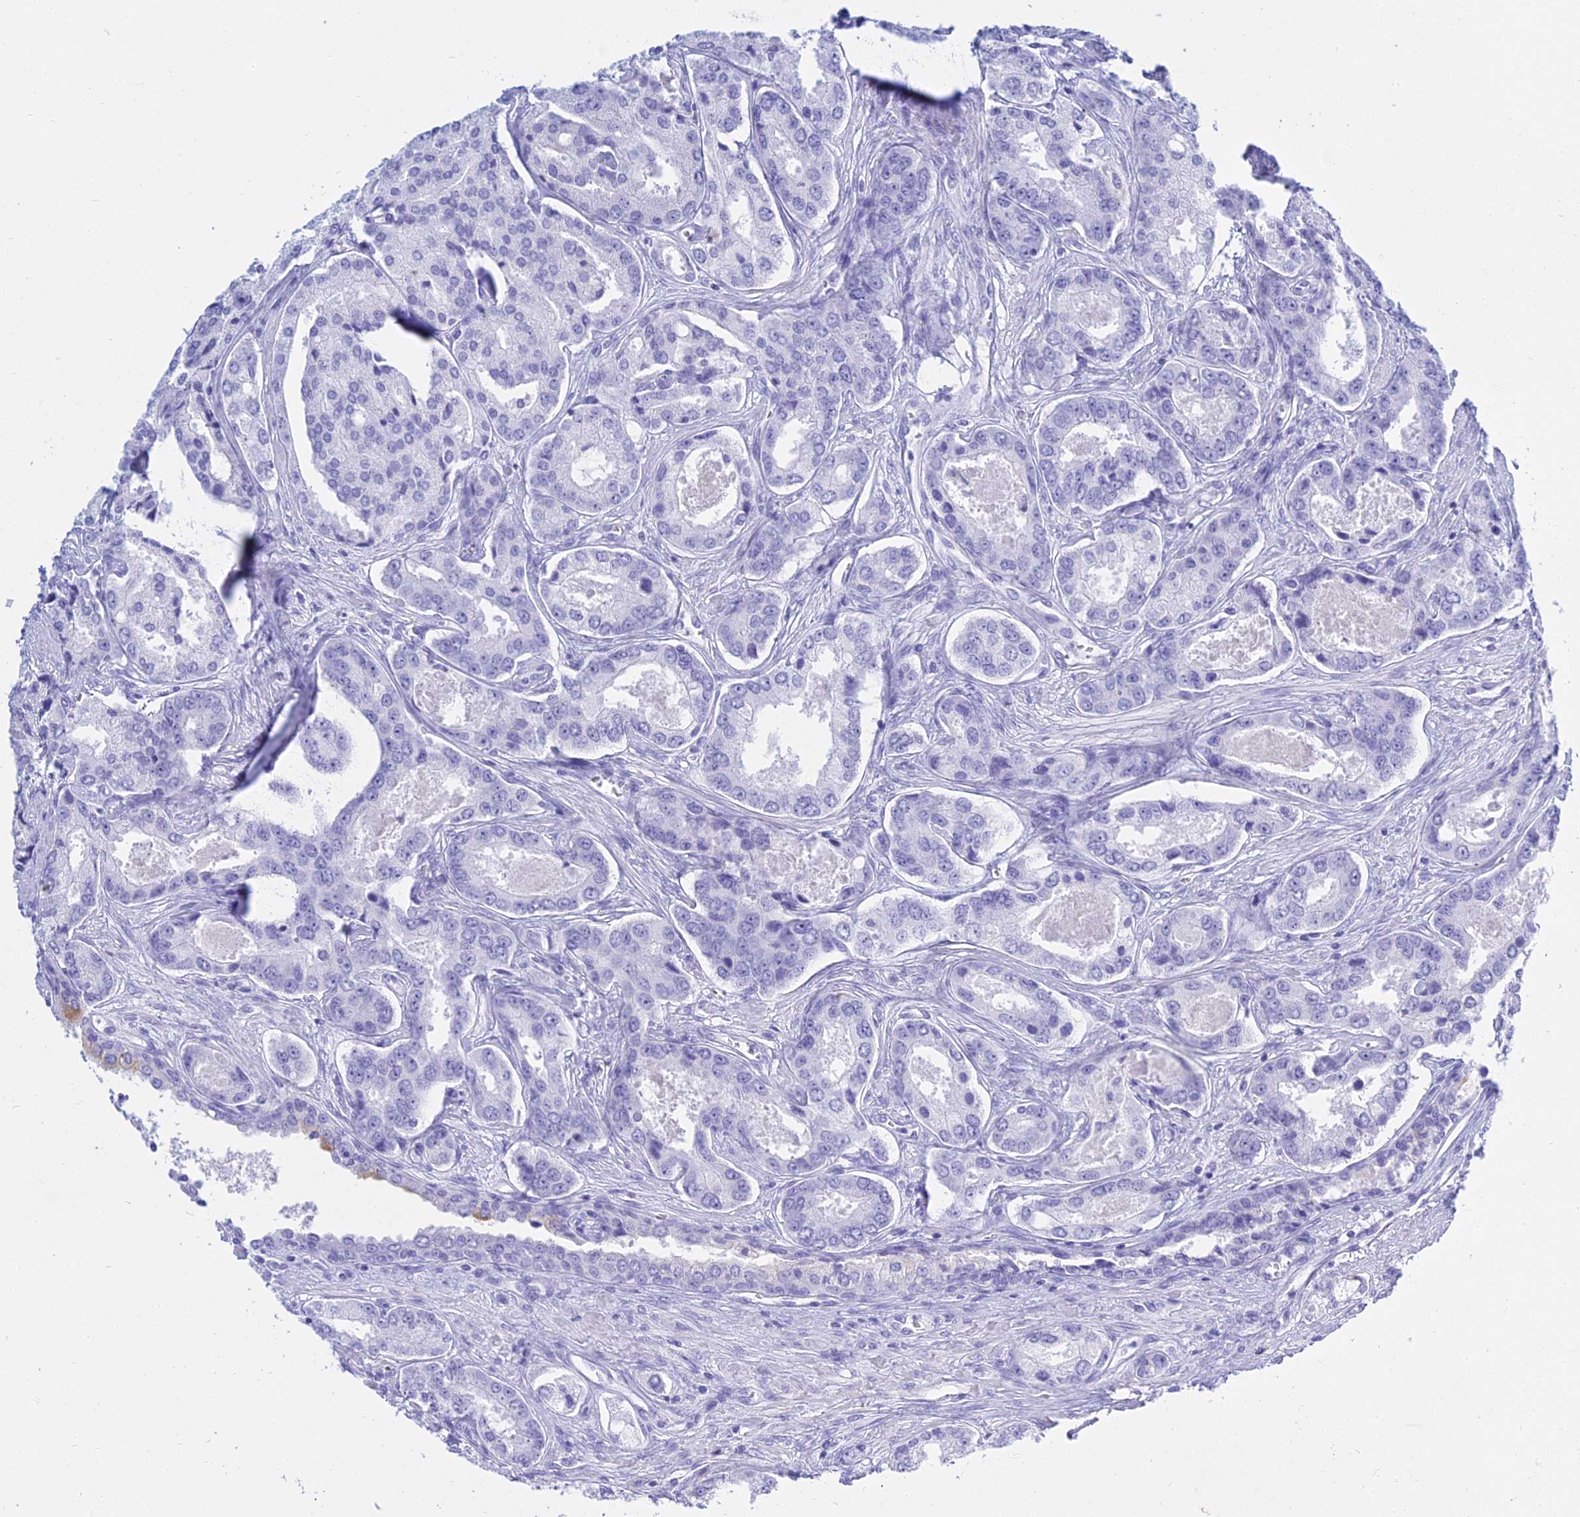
{"staining": {"intensity": "negative", "quantity": "none", "location": "none"}, "tissue": "prostate cancer", "cell_type": "Tumor cells", "image_type": "cancer", "snomed": [{"axis": "morphology", "description": "Adenocarcinoma, Low grade"}, {"axis": "topography", "description": "Prostate"}], "caption": "Tumor cells are negative for protein expression in human prostate low-grade adenocarcinoma.", "gene": "PATE4", "patient": {"sex": "male", "age": 68}}